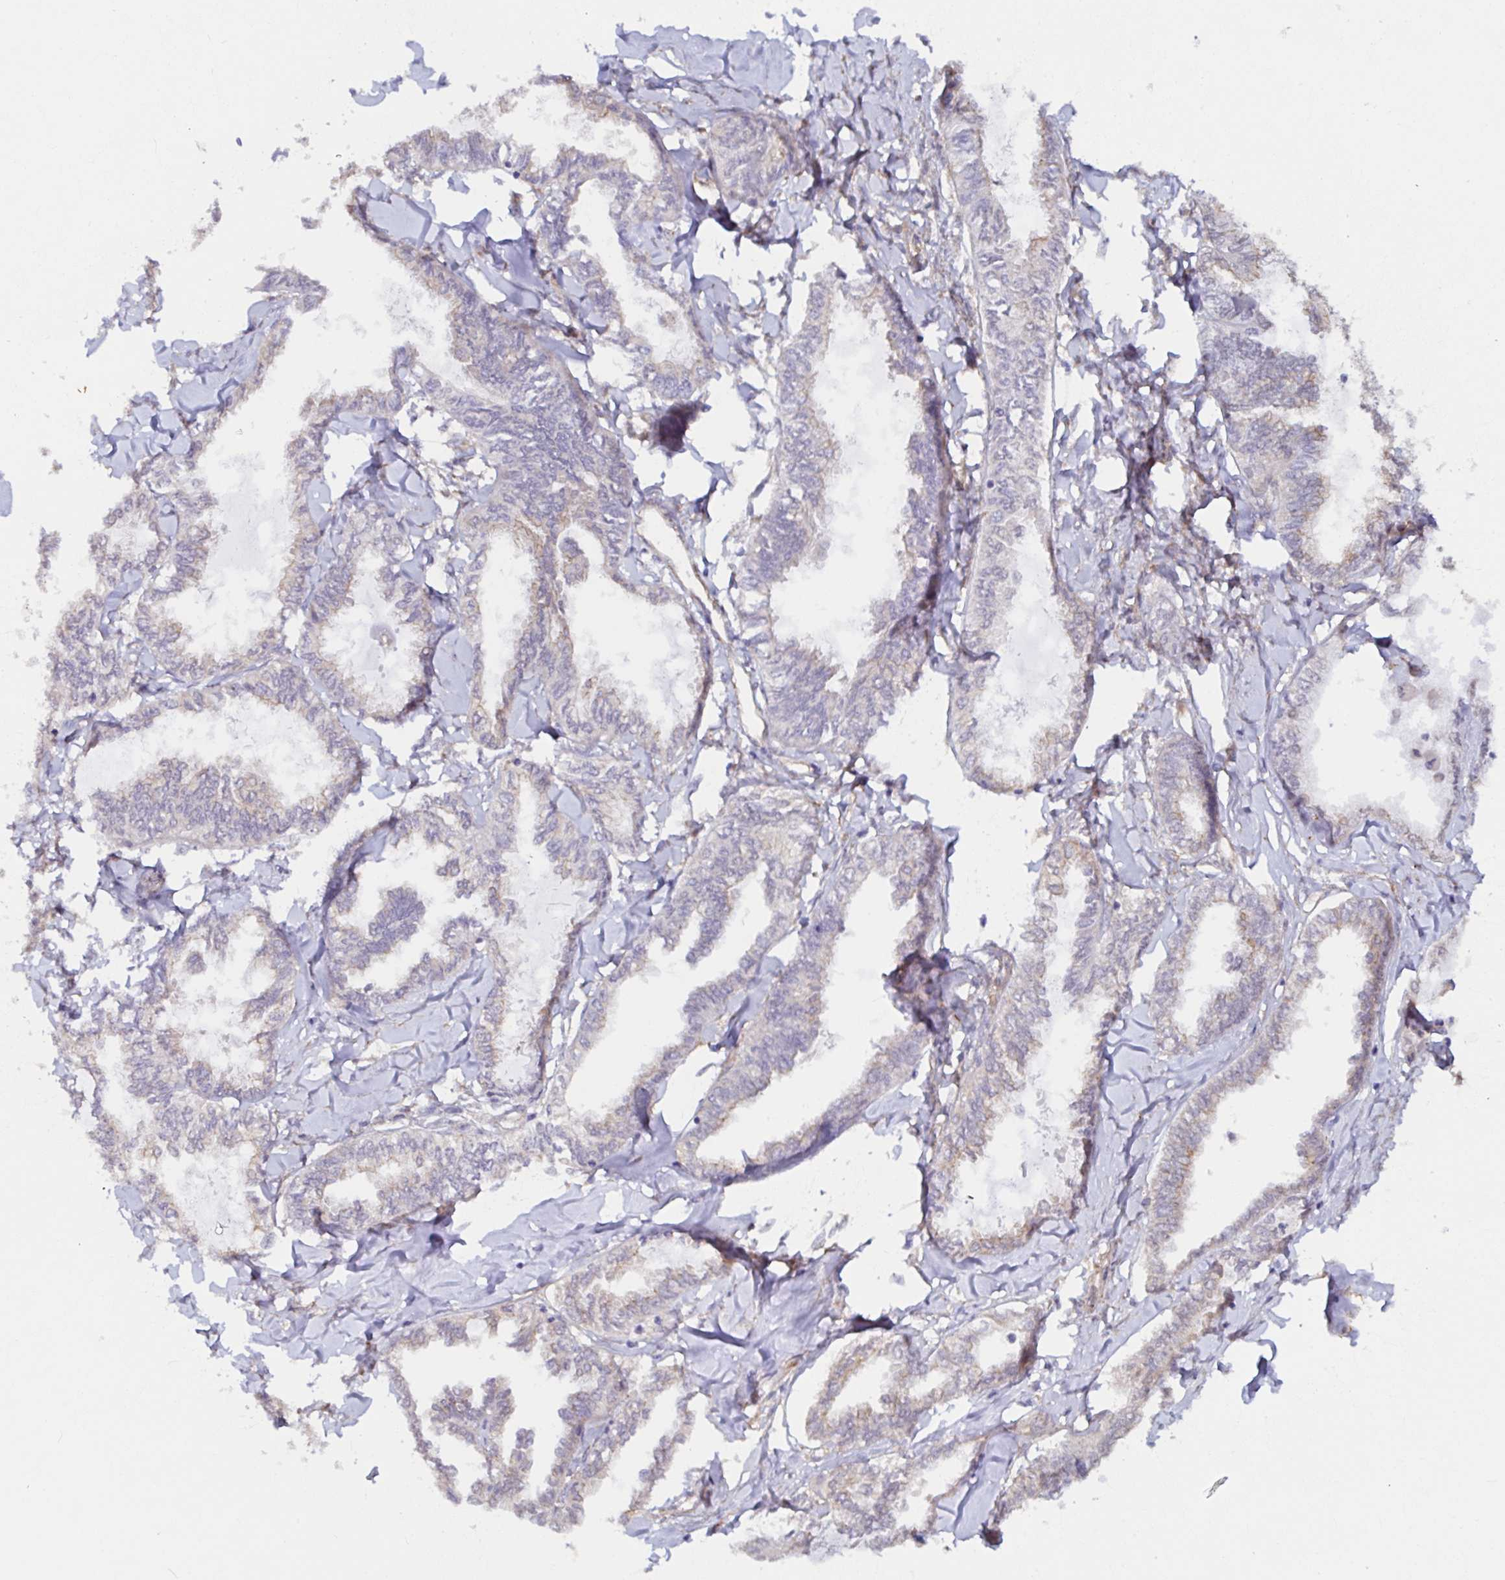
{"staining": {"intensity": "weak", "quantity": "25%-75%", "location": "cytoplasmic/membranous"}, "tissue": "ovarian cancer", "cell_type": "Tumor cells", "image_type": "cancer", "snomed": [{"axis": "morphology", "description": "Carcinoma, endometroid"}, {"axis": "topography", "description": "Ovary"}], "caption": "Protein positivity by IHC displays weak cytoplasmic/membranous staining in approximately 25%-75% of tumor cells in ovarian cancer.", "gene": "RSRP1", "patient": {"sex": "female", "age": 70}}